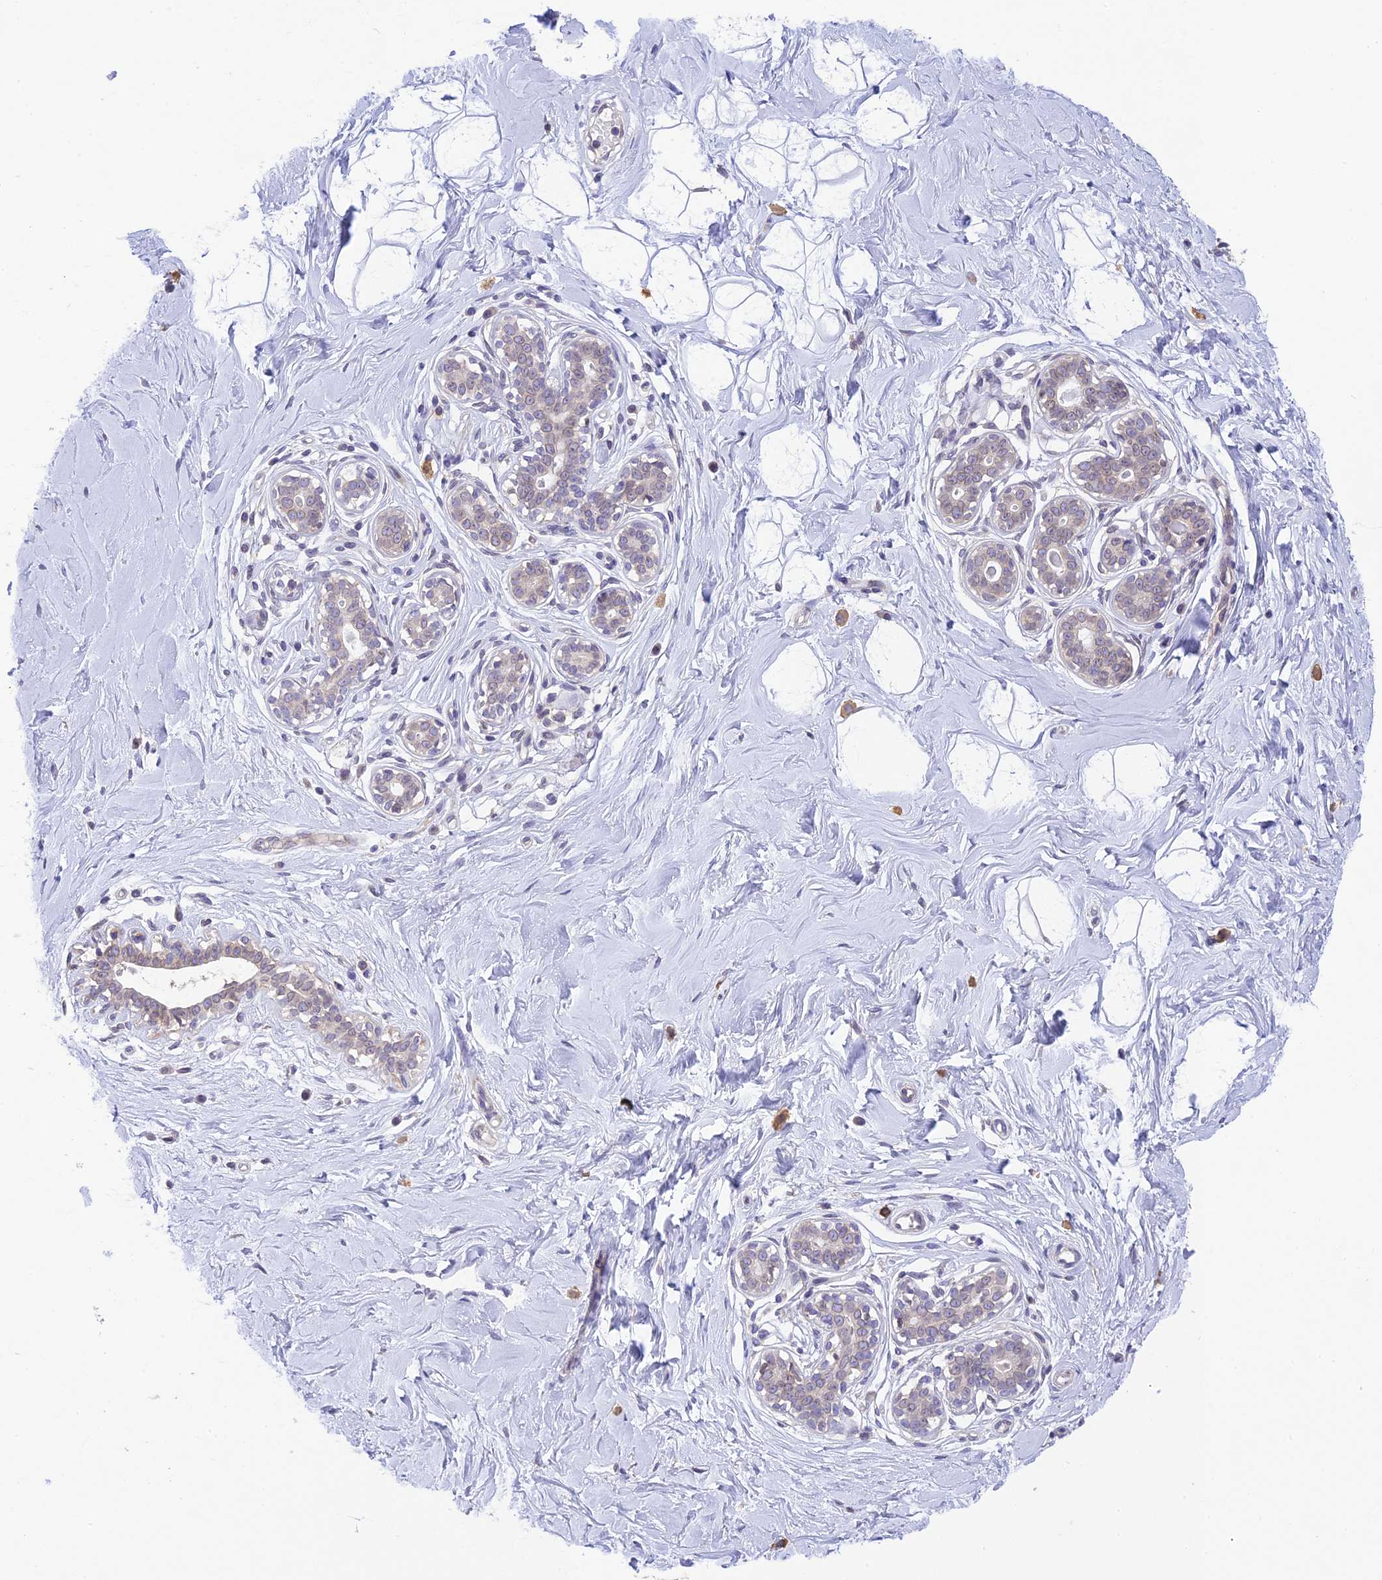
{"staining": {"intensity": "negative", "quantity": "none", "location": "none"}, "tissue": "breast", "cell_type": "Adipocytes", "image_type": "normal", "snomed": [{"axis": "morphology", "description": "Normal tissue, NOS"}, {"axis": "morphology", "description": "Adenoma, NOS"}, {"axis": "topography", "description": "Breast"}], "caption": "DAB (3,3'-diaminobenzidine) immunohistochemical staining of normal breast demonstrates no significant positivity in adipocytes.", "gene": "BMT2", "patient": {"sex": "female", "age": 23}}